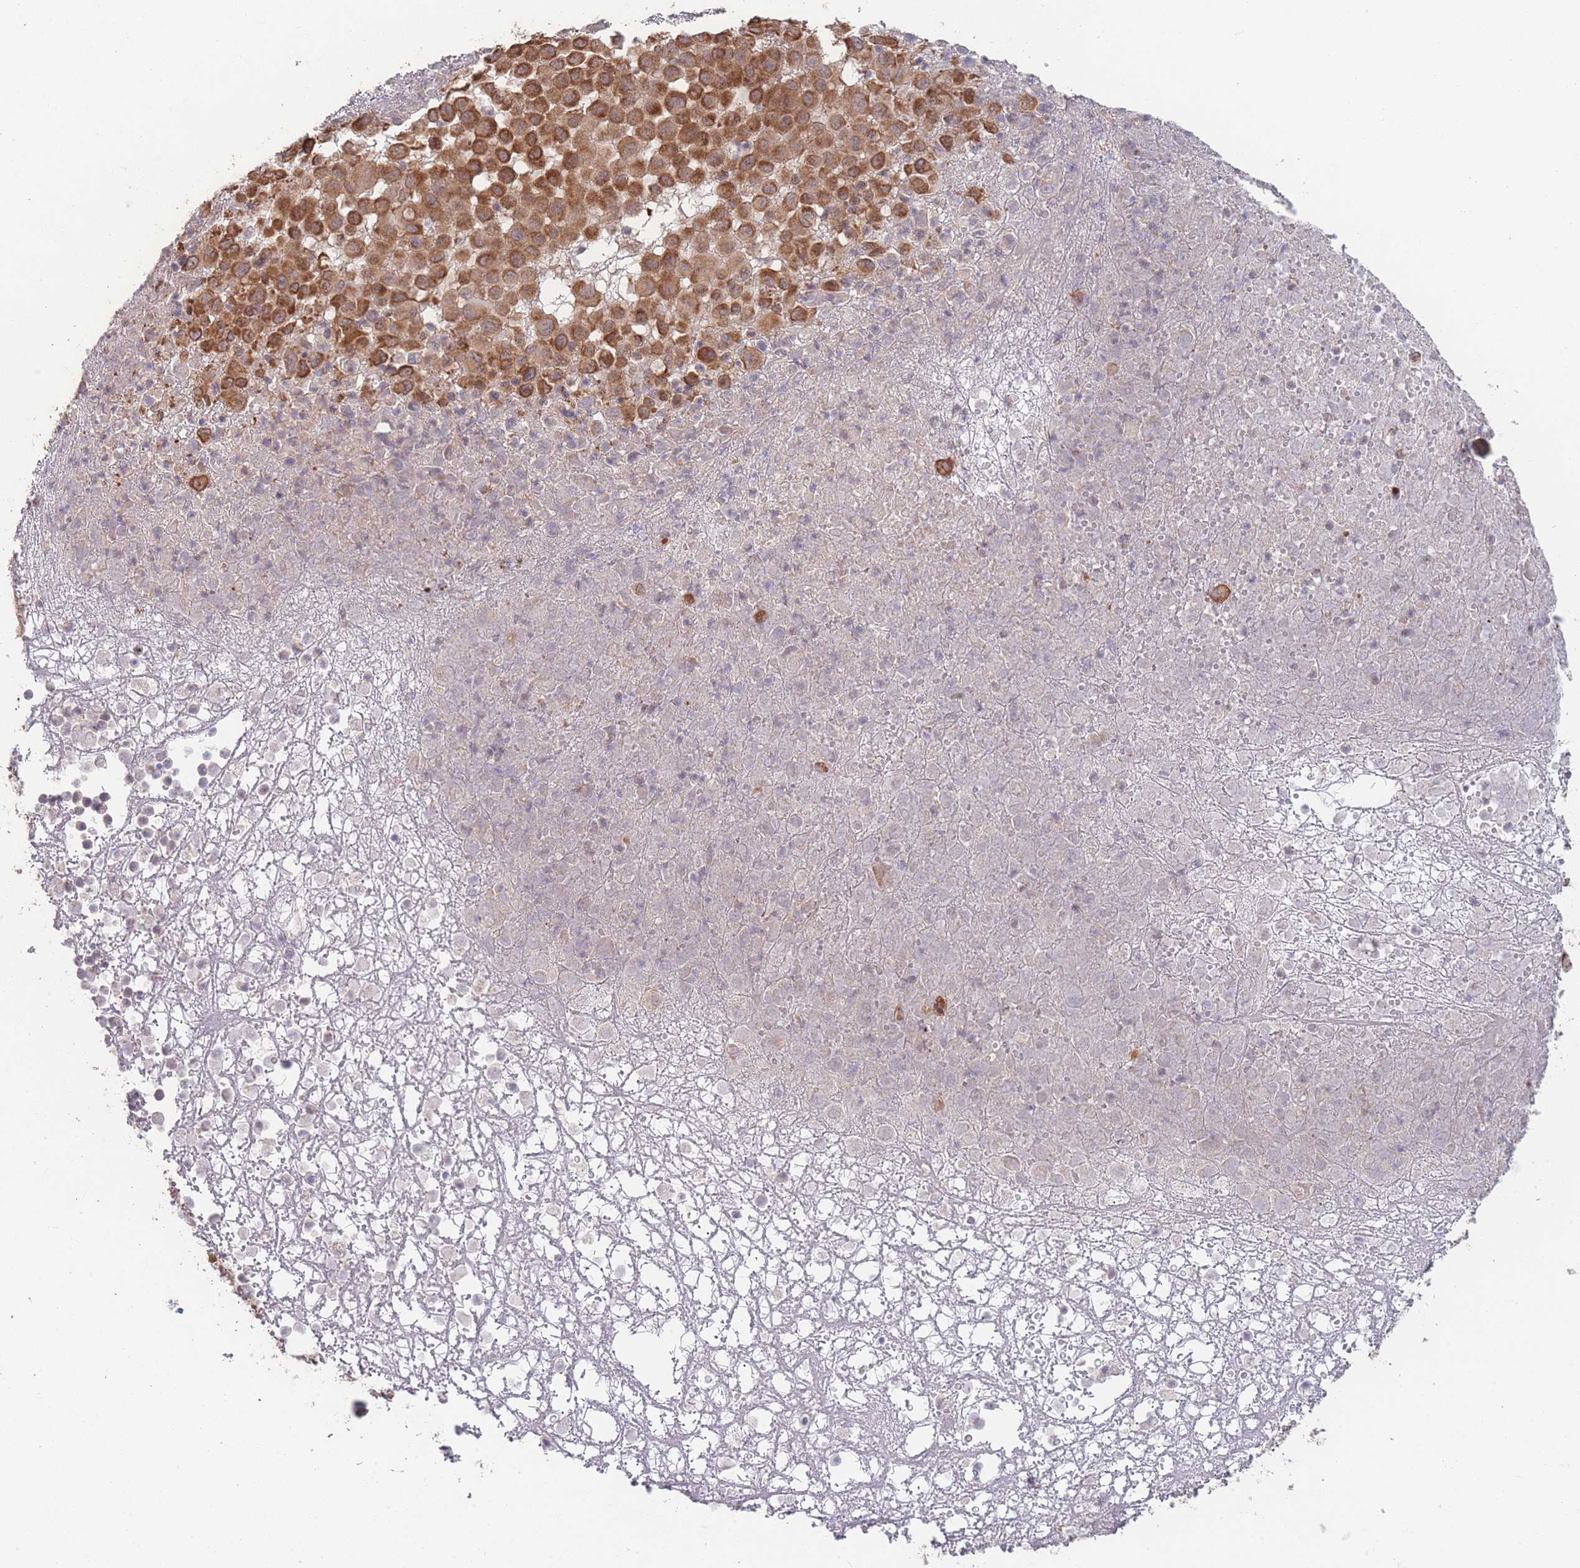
{"staining": {"intensity": "moderate", "quantity": ">75%", "location": "cytoplasmic/membranous"}, "tissue": "melanoma", "cell_type": "Tumor cells", "image_type": "cancer", "snomed": [{"axis": "morphology", "description": "Malignant melanoma, NOS"}, {"axis": "topography", "description": "Skin"}], "caption": "A histopathology image of malignant melanoma stained for a protein displays moderate cytoplasmic/membranous brown staining in tumor cells.", "gene": "PXMP4", "patient": {"sex": "male", "age": 73}}